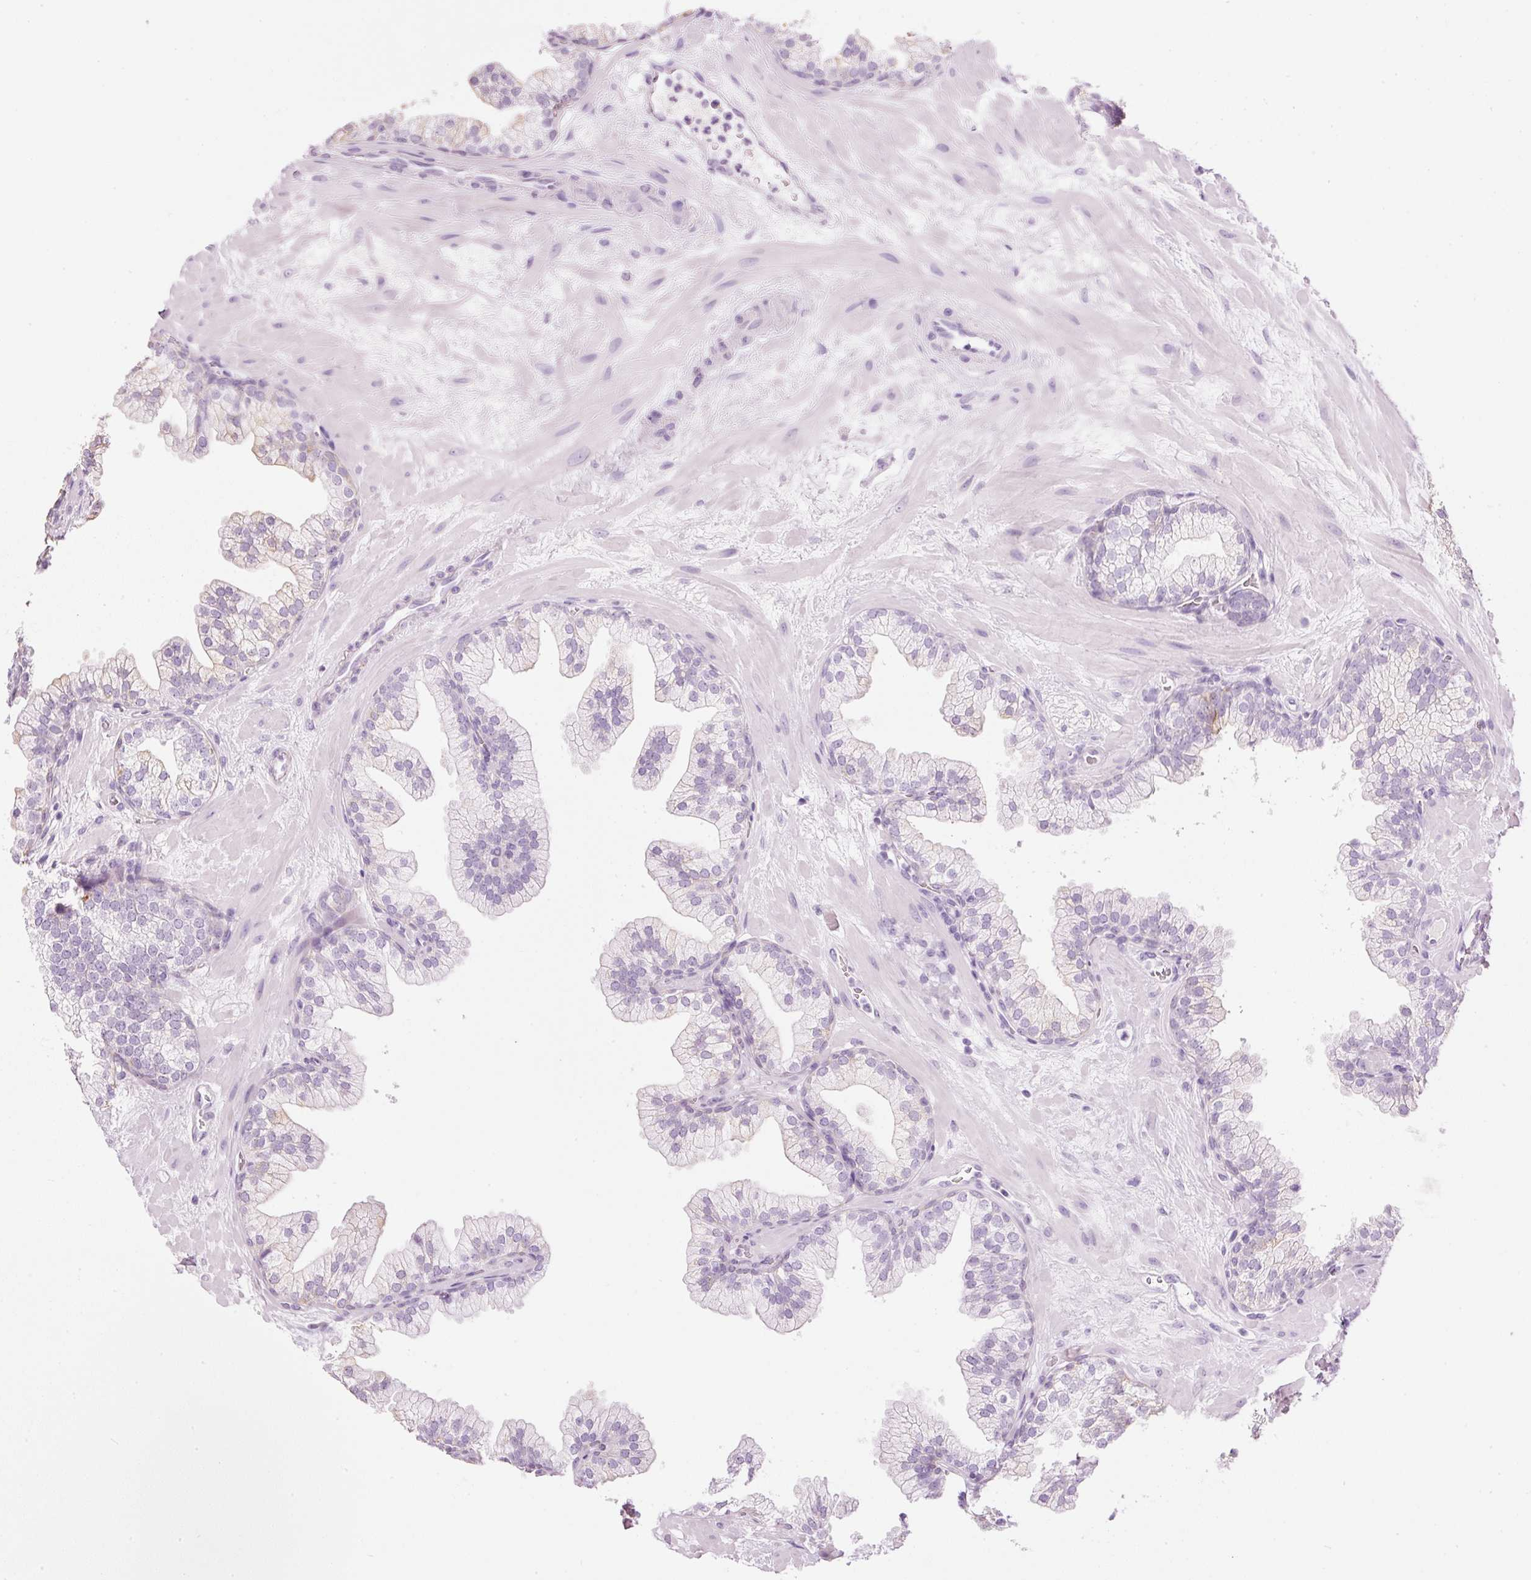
{"staining": {"intensity": "moderate", "quantity": "<25%", "location": "cytoplasmic/membranous"}, "tissue": "prostate", "cell_type": "Glandular cells", "image_type": "normal", "snomed": [{"axis": "morphology", "description": "Normal tissue, NOS"}, {"axis": "topography", "description": "Prostate"}, {"axis": "topography", "description": "Peripheral nerve tissue"}], "caption": "Moderate cytoplasmic/membranous positivity for a protein is identified in approximately <25% of glandular cells of normal prostate using IHC.", "gene": "CARD16", "patient": {"sex": "male", "age": 61}}